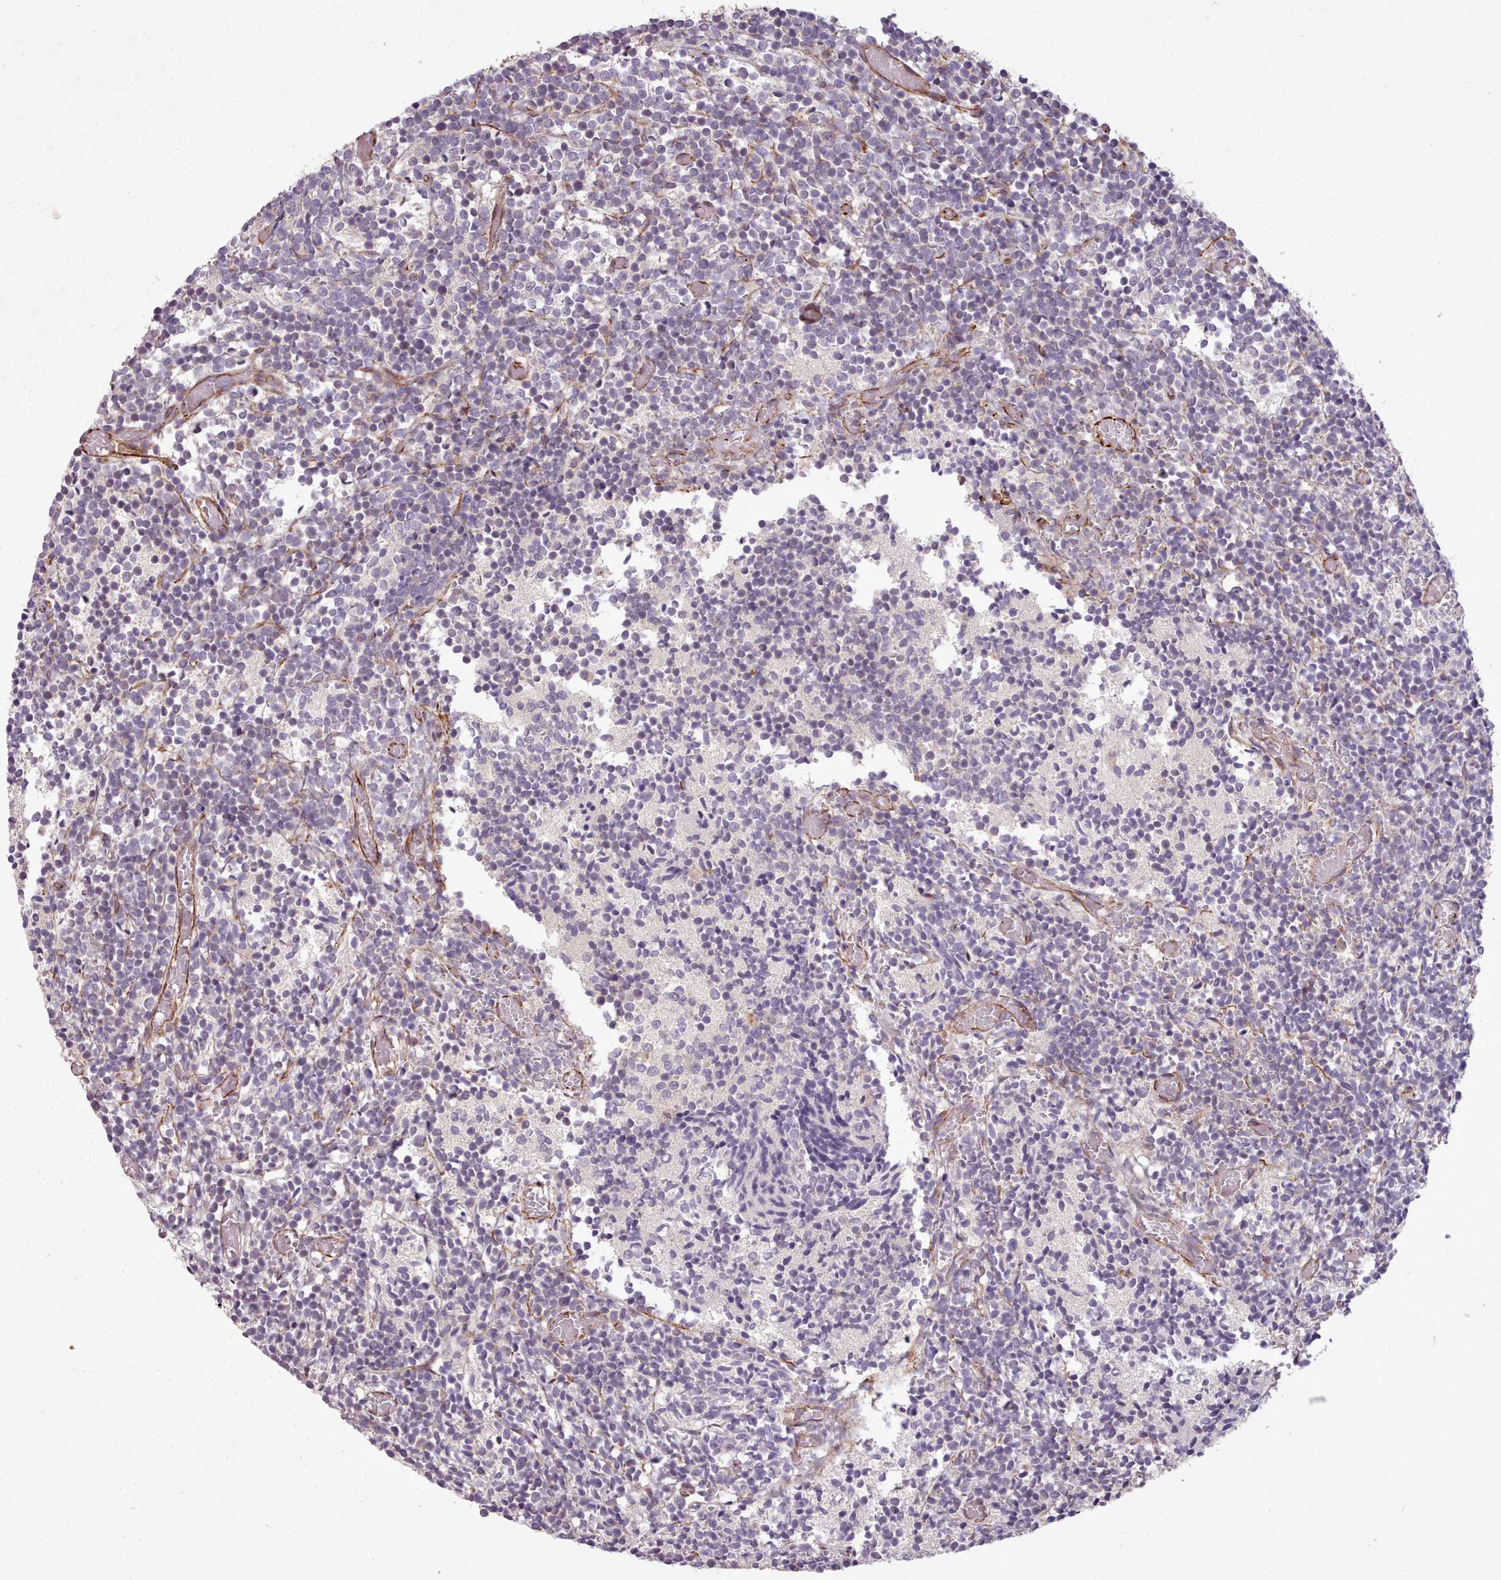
{"staining": {"intensity": "negative", "quantity": "none", "location": "none"}, "tissue": "glioma", "cell_type": "Tumor cells", "image_type": "cancer", "snomed": [{"axis": "morphology", "description": "Glioma, malignant, Low grade"}, {"axis": "topography", "description": "Brain"}], "caption": "Protein analysis of glioma shows no significant positivity in tumor cells.", "gene": "GBGT1", "patient": {"sex": "female", "age": 1}}